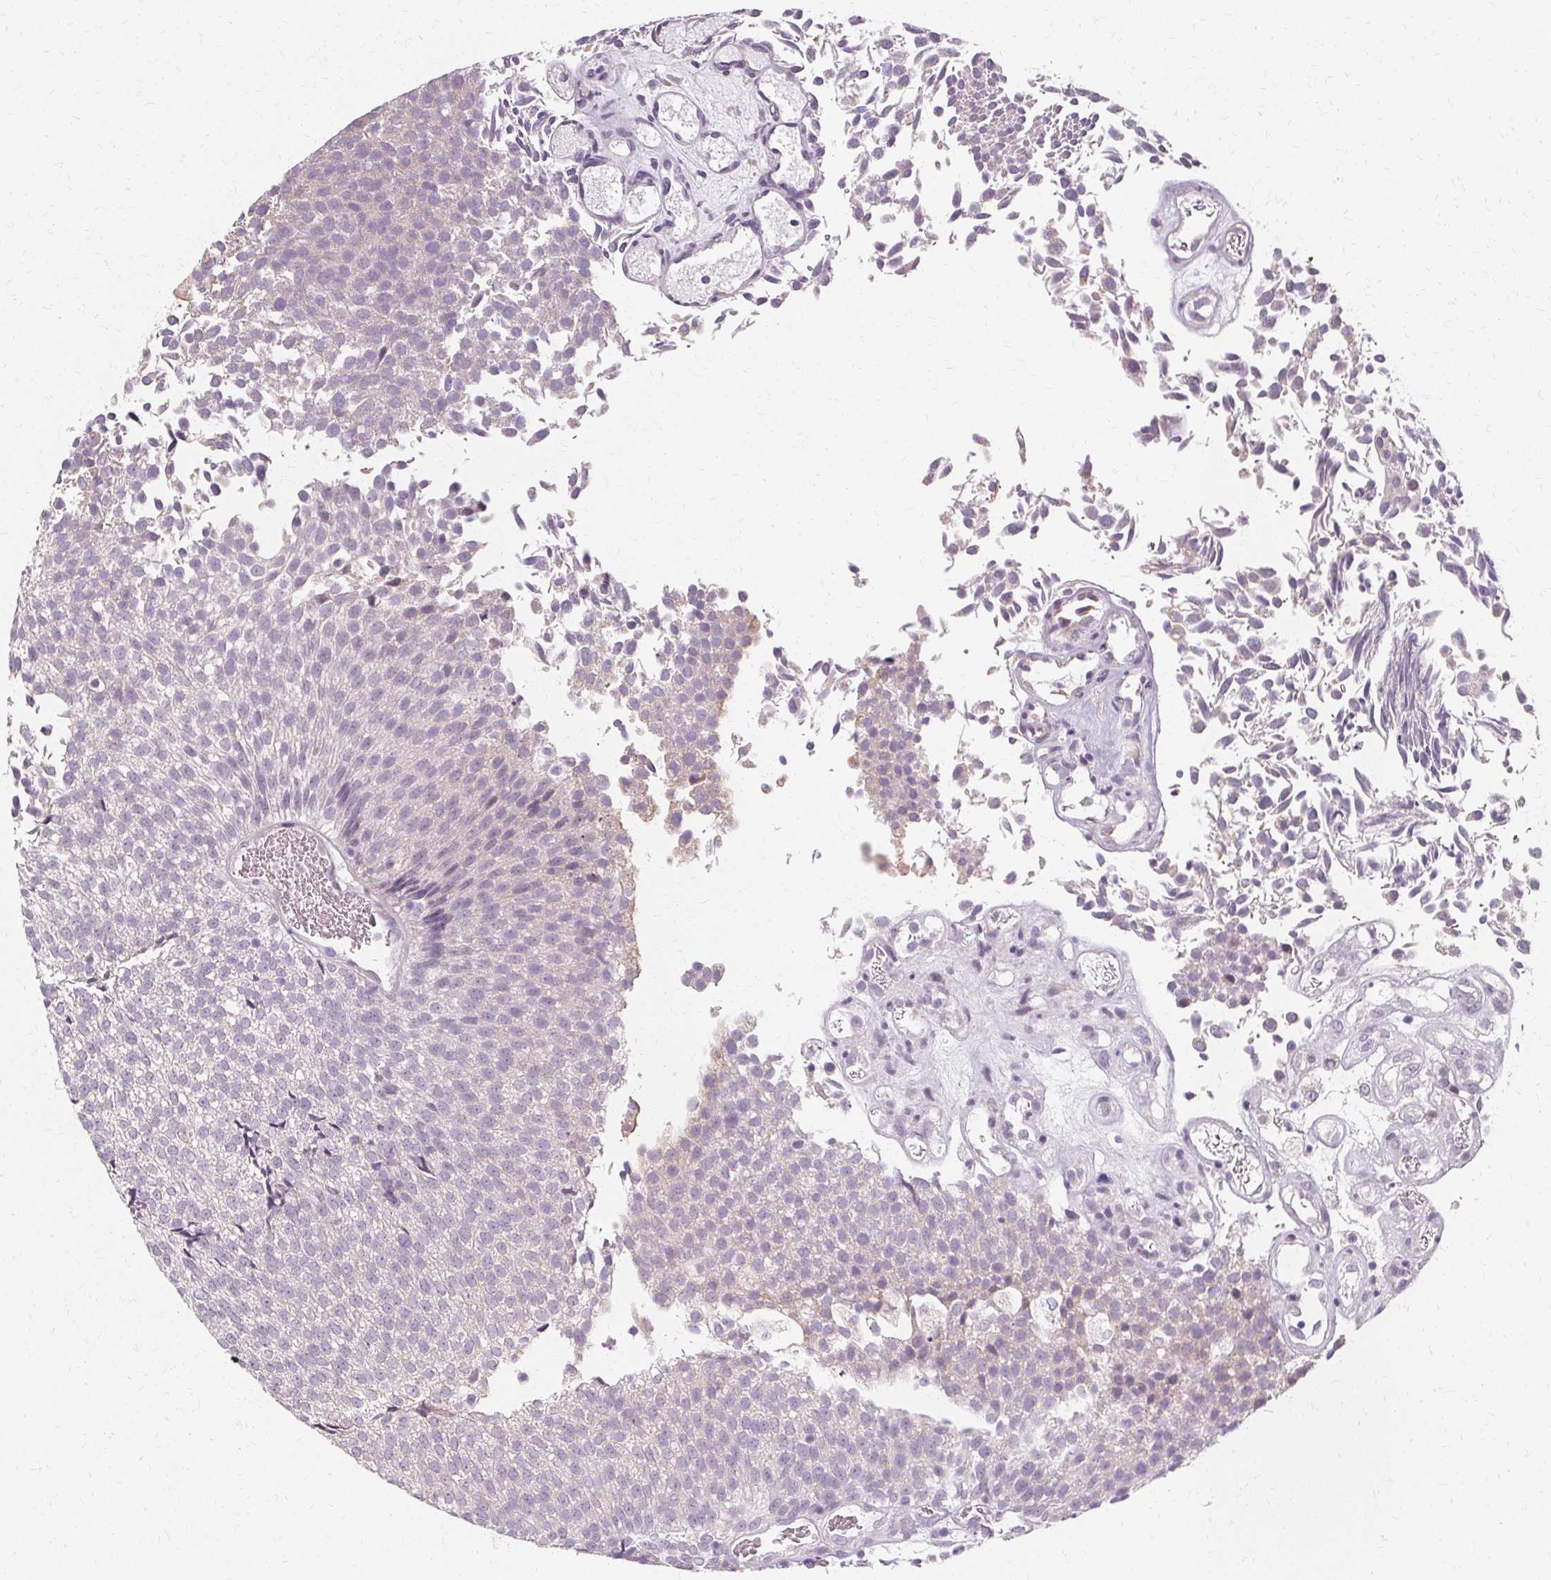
{"staining": {"intensity": "negative", "quantity": "none", "location": "none"}, "tissue": "urothelial cancer", "cell_type": "Tumor cells", "image_type": "cancer", "snomed": [{"axis": "morphology", "description": "Urothelial carcinoma, Low grade"}, {"axis": "topography", "description": "Urinary bladder"}], "caption": "A high-resolution histopathology image shows immunohistochemistry (IHC) staining of urothelial carcinoma (low-grade), which reveals no significant staining in tumor cells.", "gene": "FCRL3", "patient": {"sex": "female", "age": 79}}